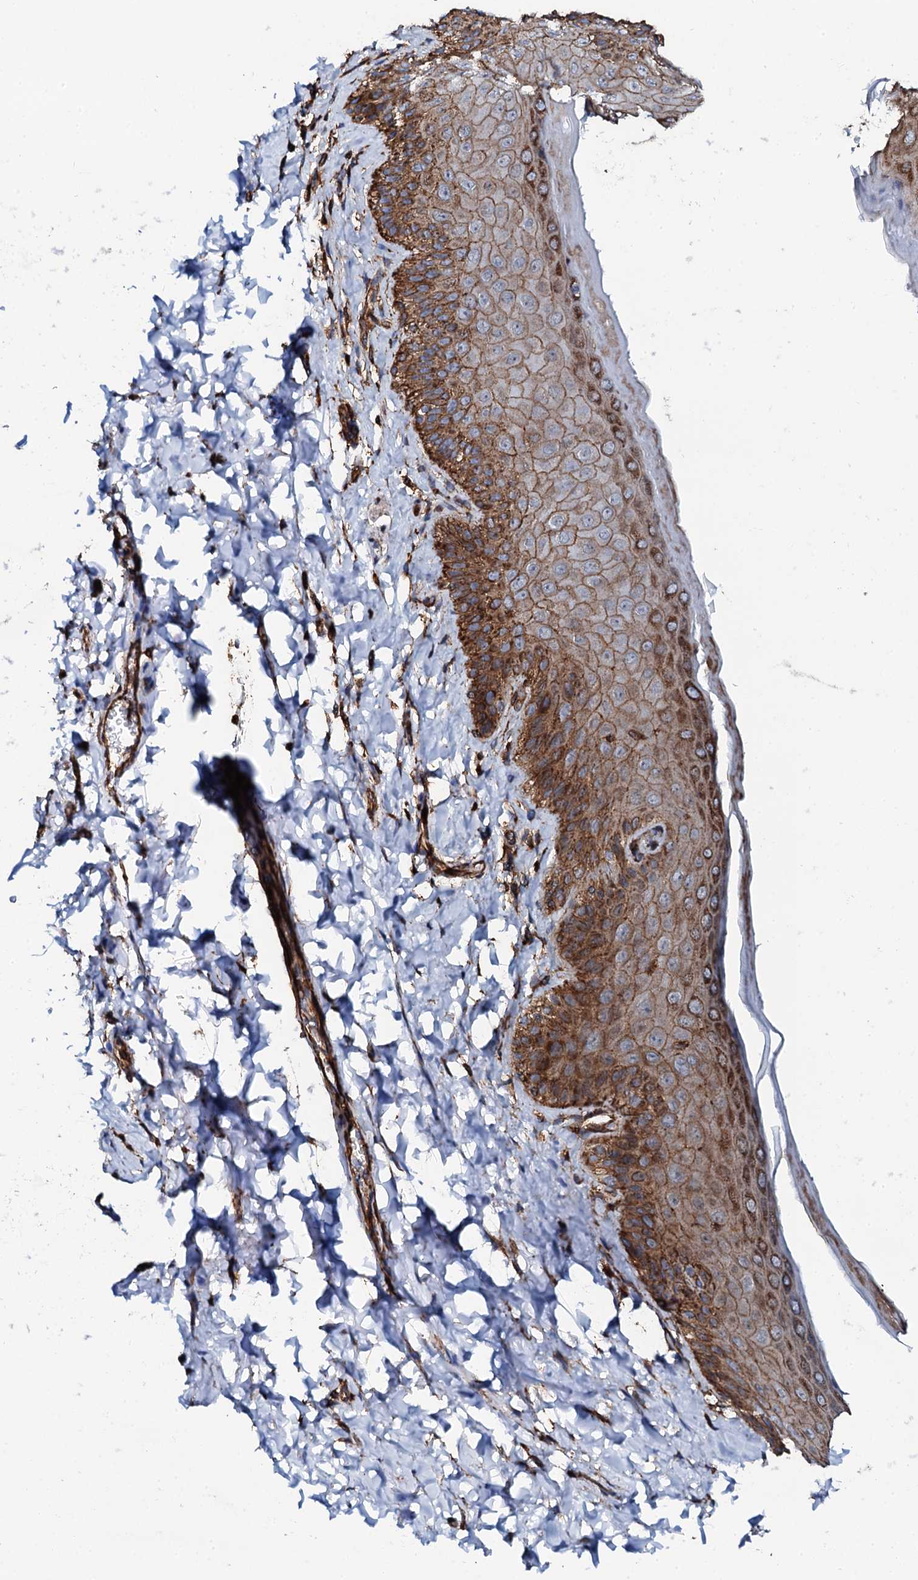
{"staining": {"intensity": "strong", "quantity": "25%-75%", "location": "cytoplasmic/membranous"}, "tissue": "skin", "cell_type": "Epidermal cells", "image_type": "normal", "snomed": [{"axis": "morphology", "description": "Normal tissue, NOS"}, {"axis": "topography", "description": "Anal"}], "caption": "This is a micrograph of IHC staining of normal skin, which shows strong positivity in the cytoplasmic/membranous of epidermal cells.", "gene": "INTS10", "patient": {"sex": "male", "age": 44}}